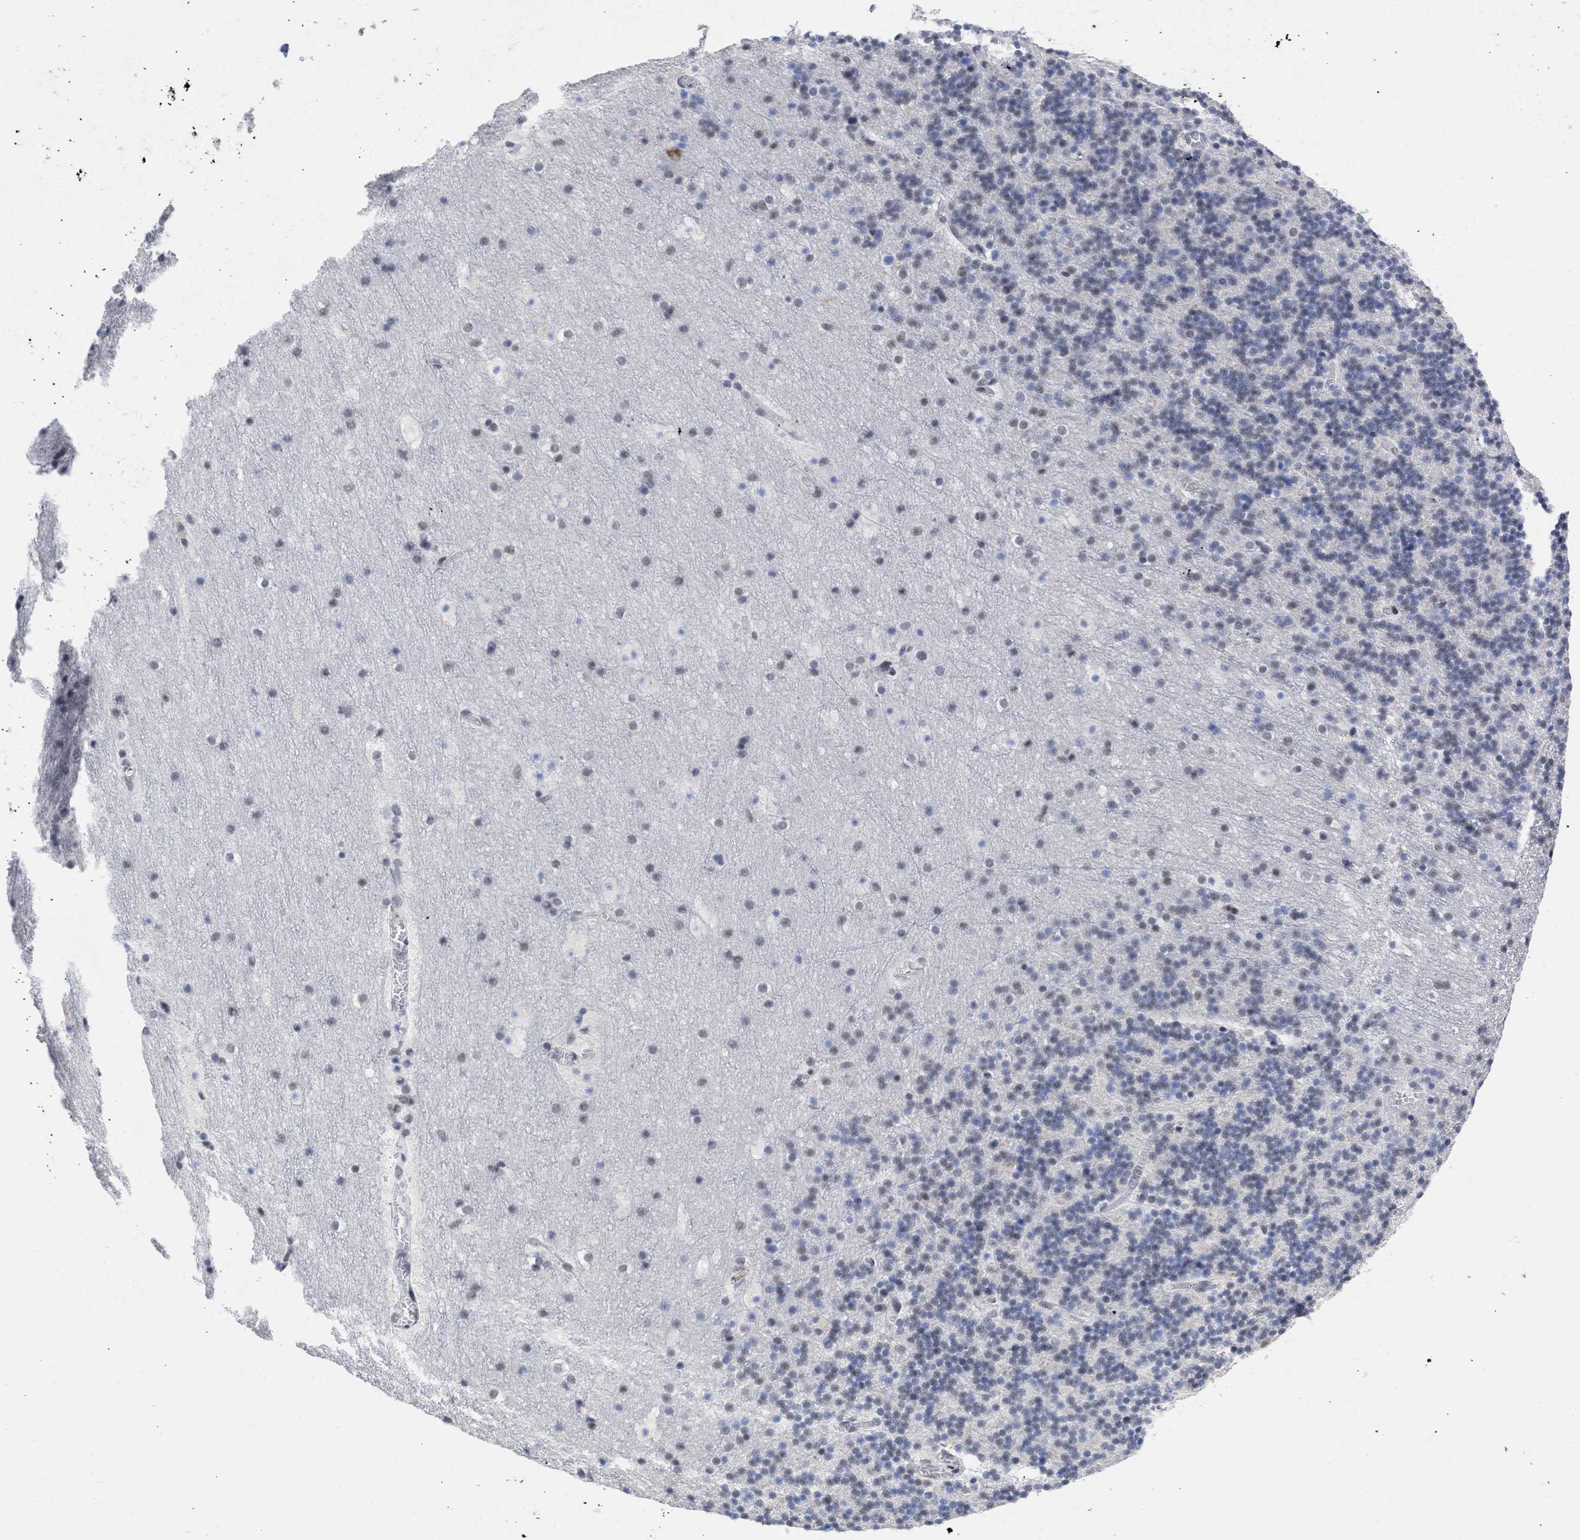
{"staining": {"intensity": "weak", "quantity": "<25%", "location": "nuclear"}, "tissue": "cerebellum", "cell_type": "Cells in granular layer", "image_type": "normal", "snomed": [{"axis": "morphology", "description": "Normal tissue, NOS"}, {"axis": "topography", "description": "Cerebellum"}], "caption": "Micrograph shows no significant protein positivity in cells in granular layer of benign cerebellum.", "gene": "DDX41", "patient": {"sex": "male", "age": 45}}